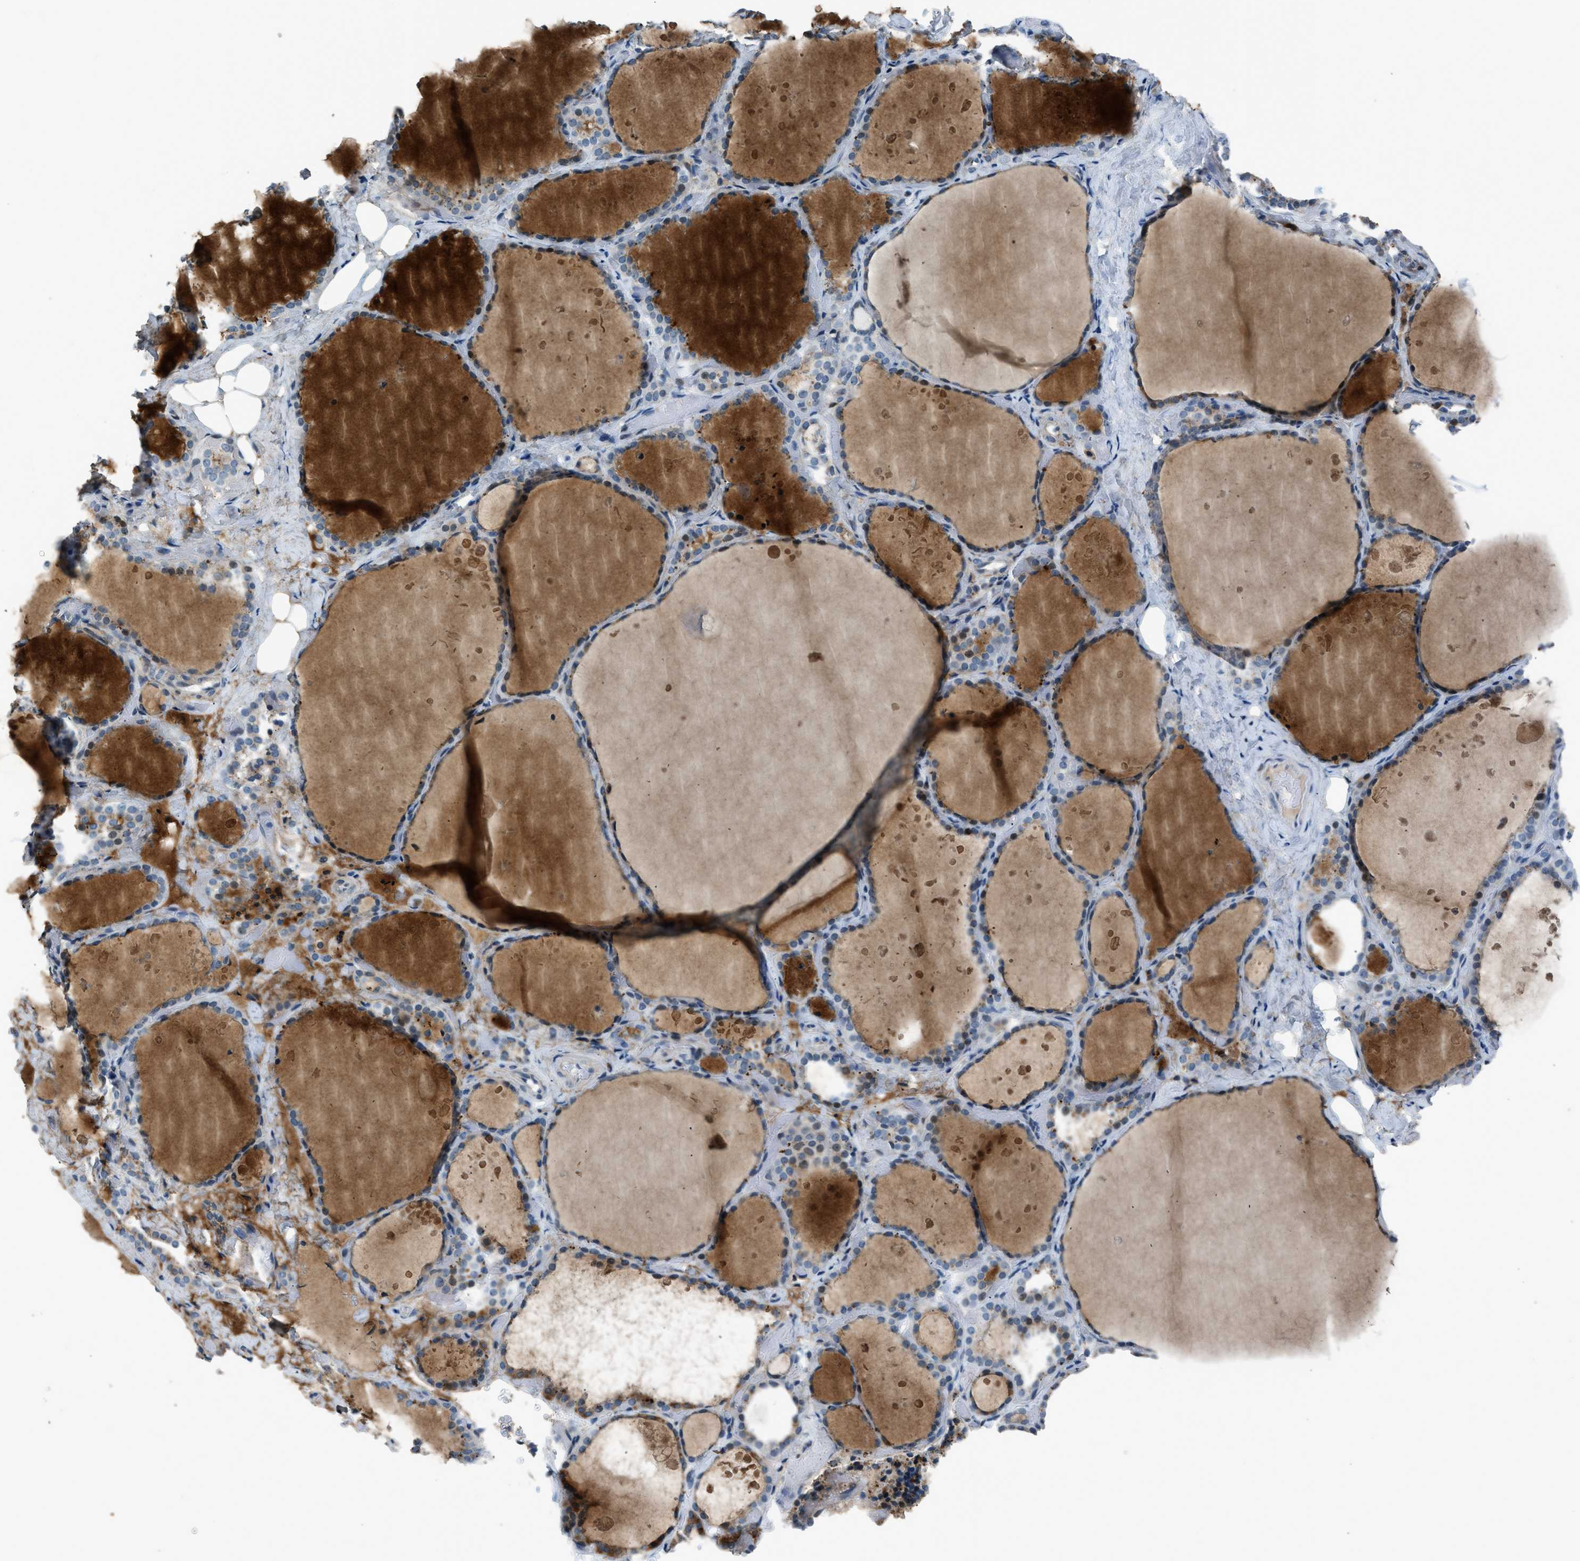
{"staining": {"intensity": "moderate", "quantity": "25%-75%", "location": "cytoplasmic/membranous"}, "tissue": "thyroid gland", "cell_type": "Glandular cells", "image_type": "normal", "snomed": [{"axis": "morphology", "description": "Normal tissue, NOS"}, {"axis": "topography", "description": "Thyroid gland"}], "caption": "IHC (DAB (3,3'-diaminobenzidine)) staining of normal human thyroid gland reveals moderate cytoplasmic/membranous protein positivity in about 25%-75% of glandular cells.", "gene": "RNF41", "patient": {"sex": "female", "age": 44}}